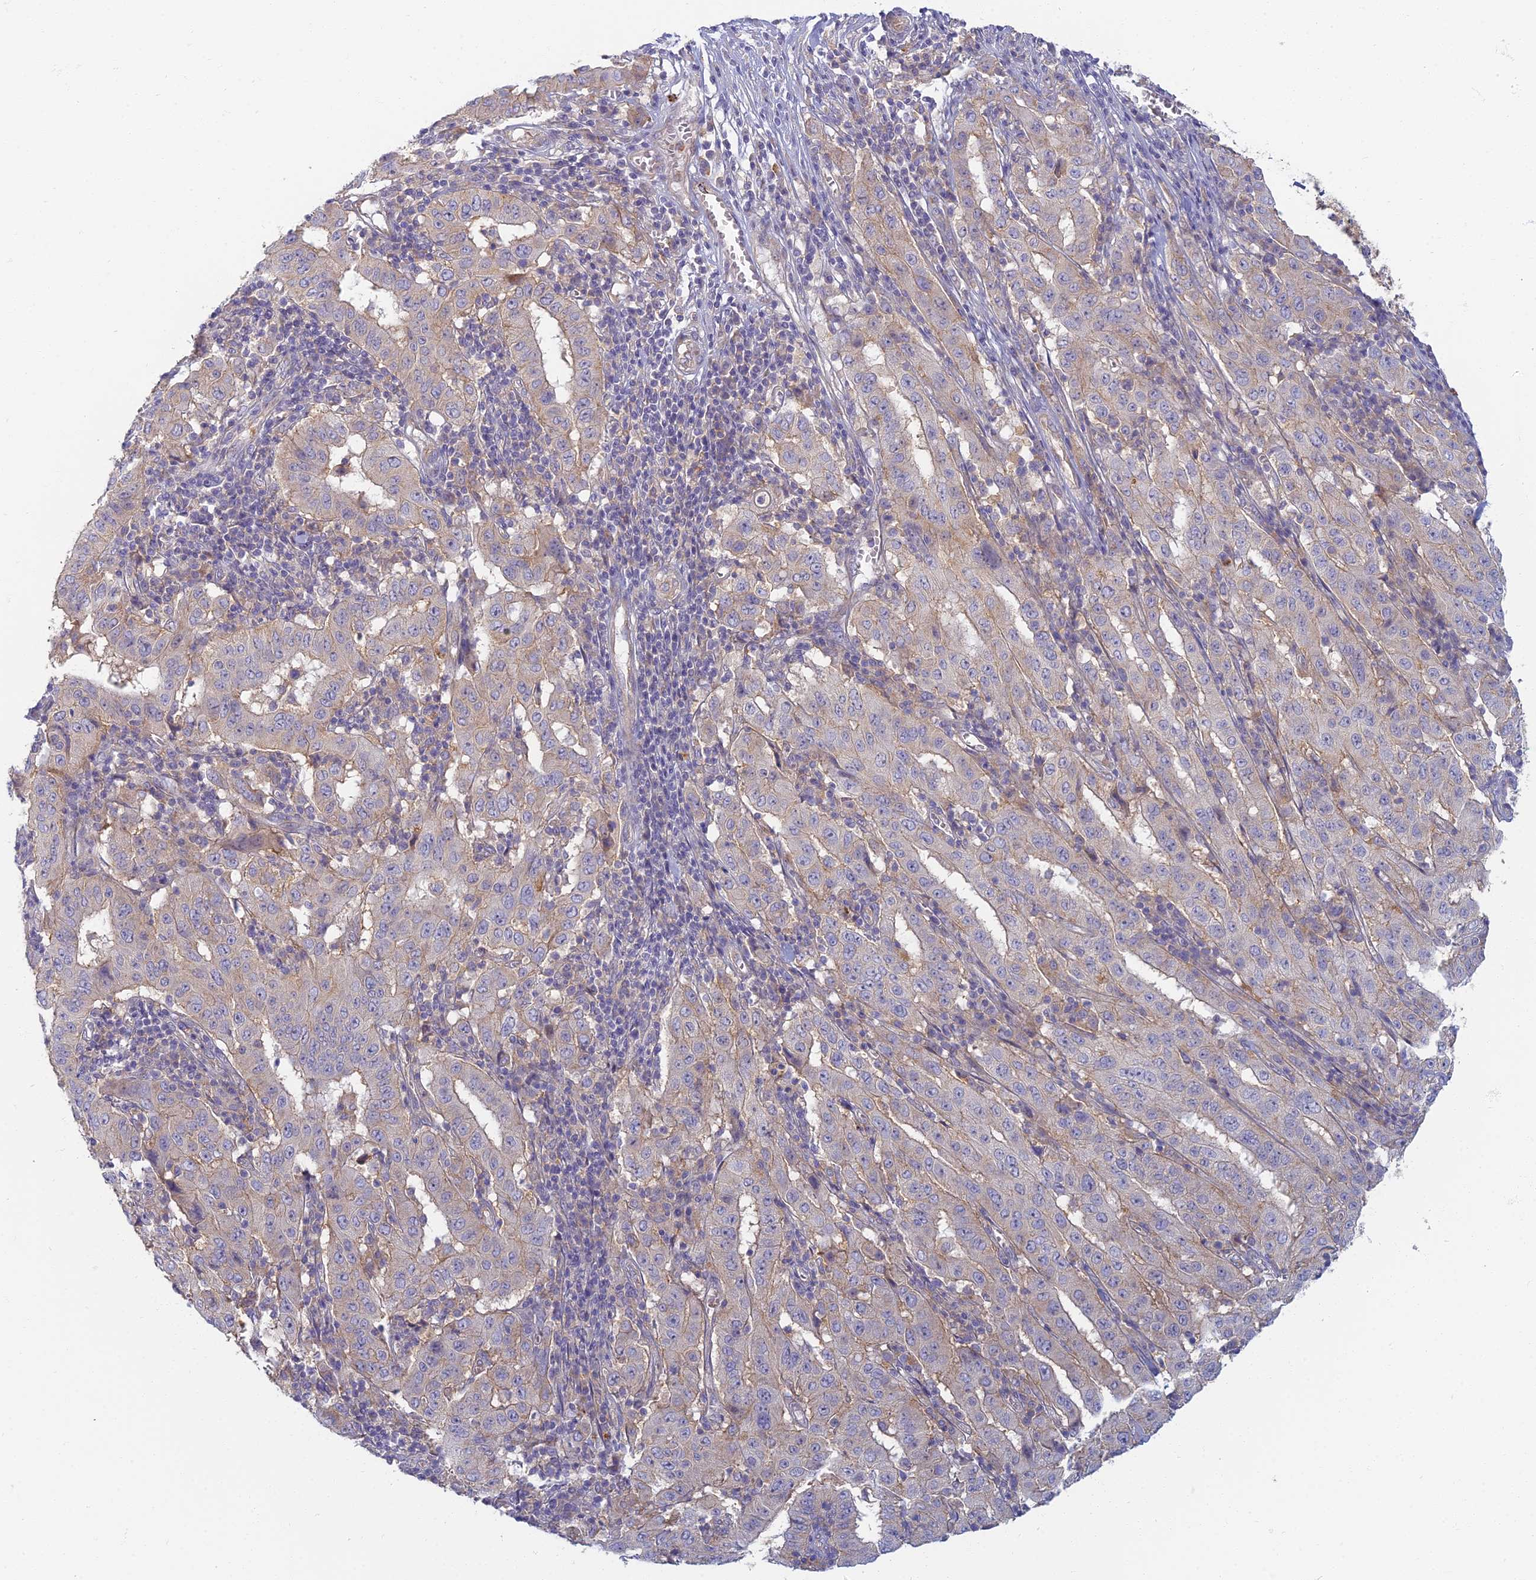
{"staining": {"intensity": "weak", "quantity": "25%-75%", "location": "cytoplasmic/membranous"}, "tissue": "pancreatic cancer", "cell_type": "Tumor cells", "image_type": "cancer", "snomed": [{"axis": "morphology", "description": "Adenocarcinoma, NOS"}, {"axis": "topography", "description": "Pancreas"}], "caption": "A low amount of weak cytoplasmic/membranous staining is identified in approximately 25%-75% of tumor cells in pancreatic adenocarcinoma tissue.", "gene": "PROX2", "patient": {"sex": "male", "age": 63}}